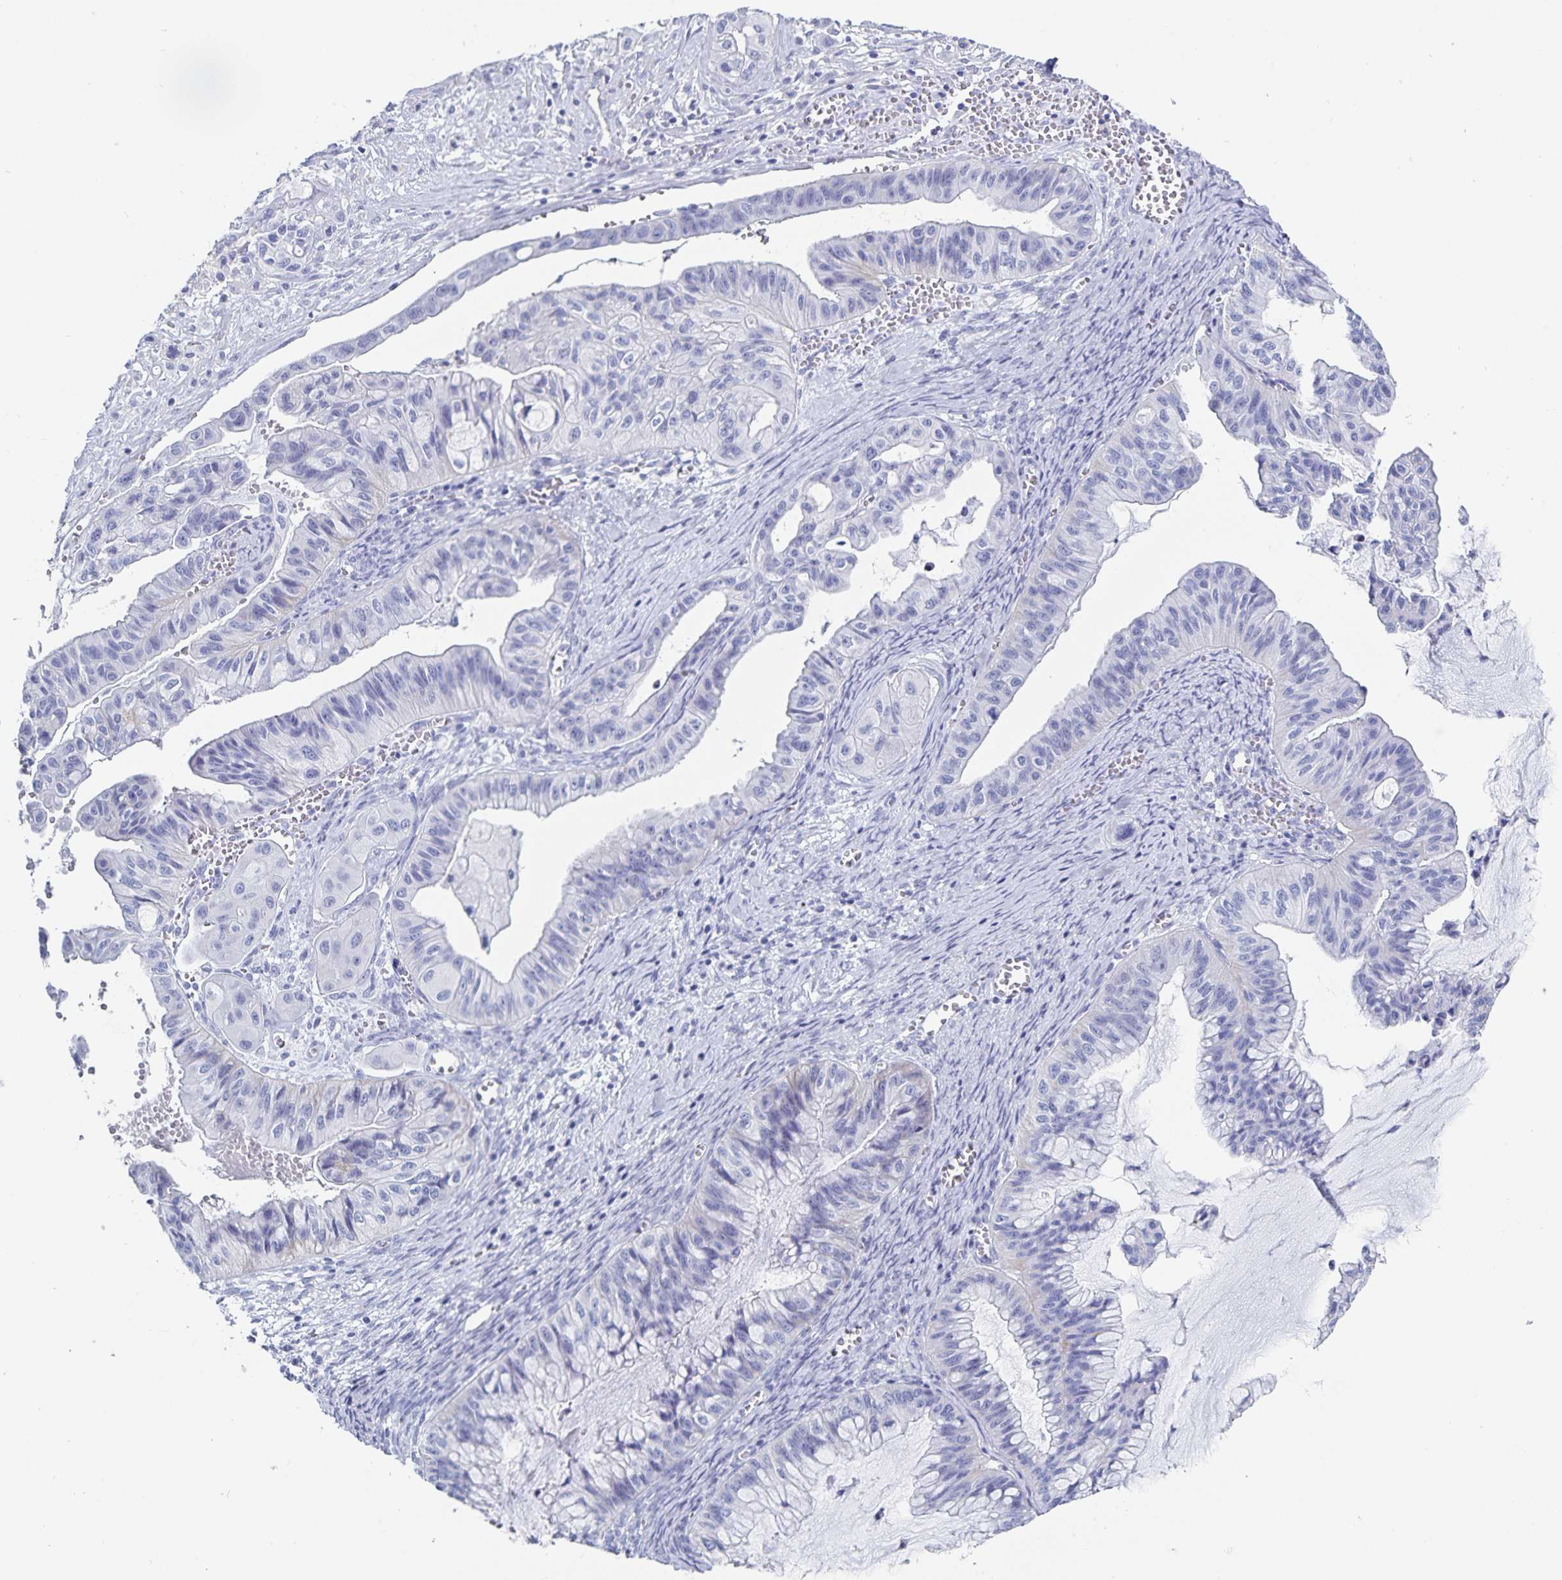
{"staining": {"intensity": "negative", "quantity": "none", "location": "none"}, "tissue": "ovarian cancer", "cell_type": "Tumor cells", "image_type": "cancer", "snomed": [{"axis": "morphology", "description": "Cystadenocarcinoma, mucinous, NOS"}, {"axis": "topography", "description": "Ovary"}], "caption": "Immunohistochemistry of ovarian mucinous cystadenocarcinoma exhibits no expression in tumor cells. (Stains: DAB IHC with hematoxylin counter stain, Microscopy: brightfield microscopy at high magnification).", "gene": "C19orf73", "patient": {"sex": "female", "age": 72}}